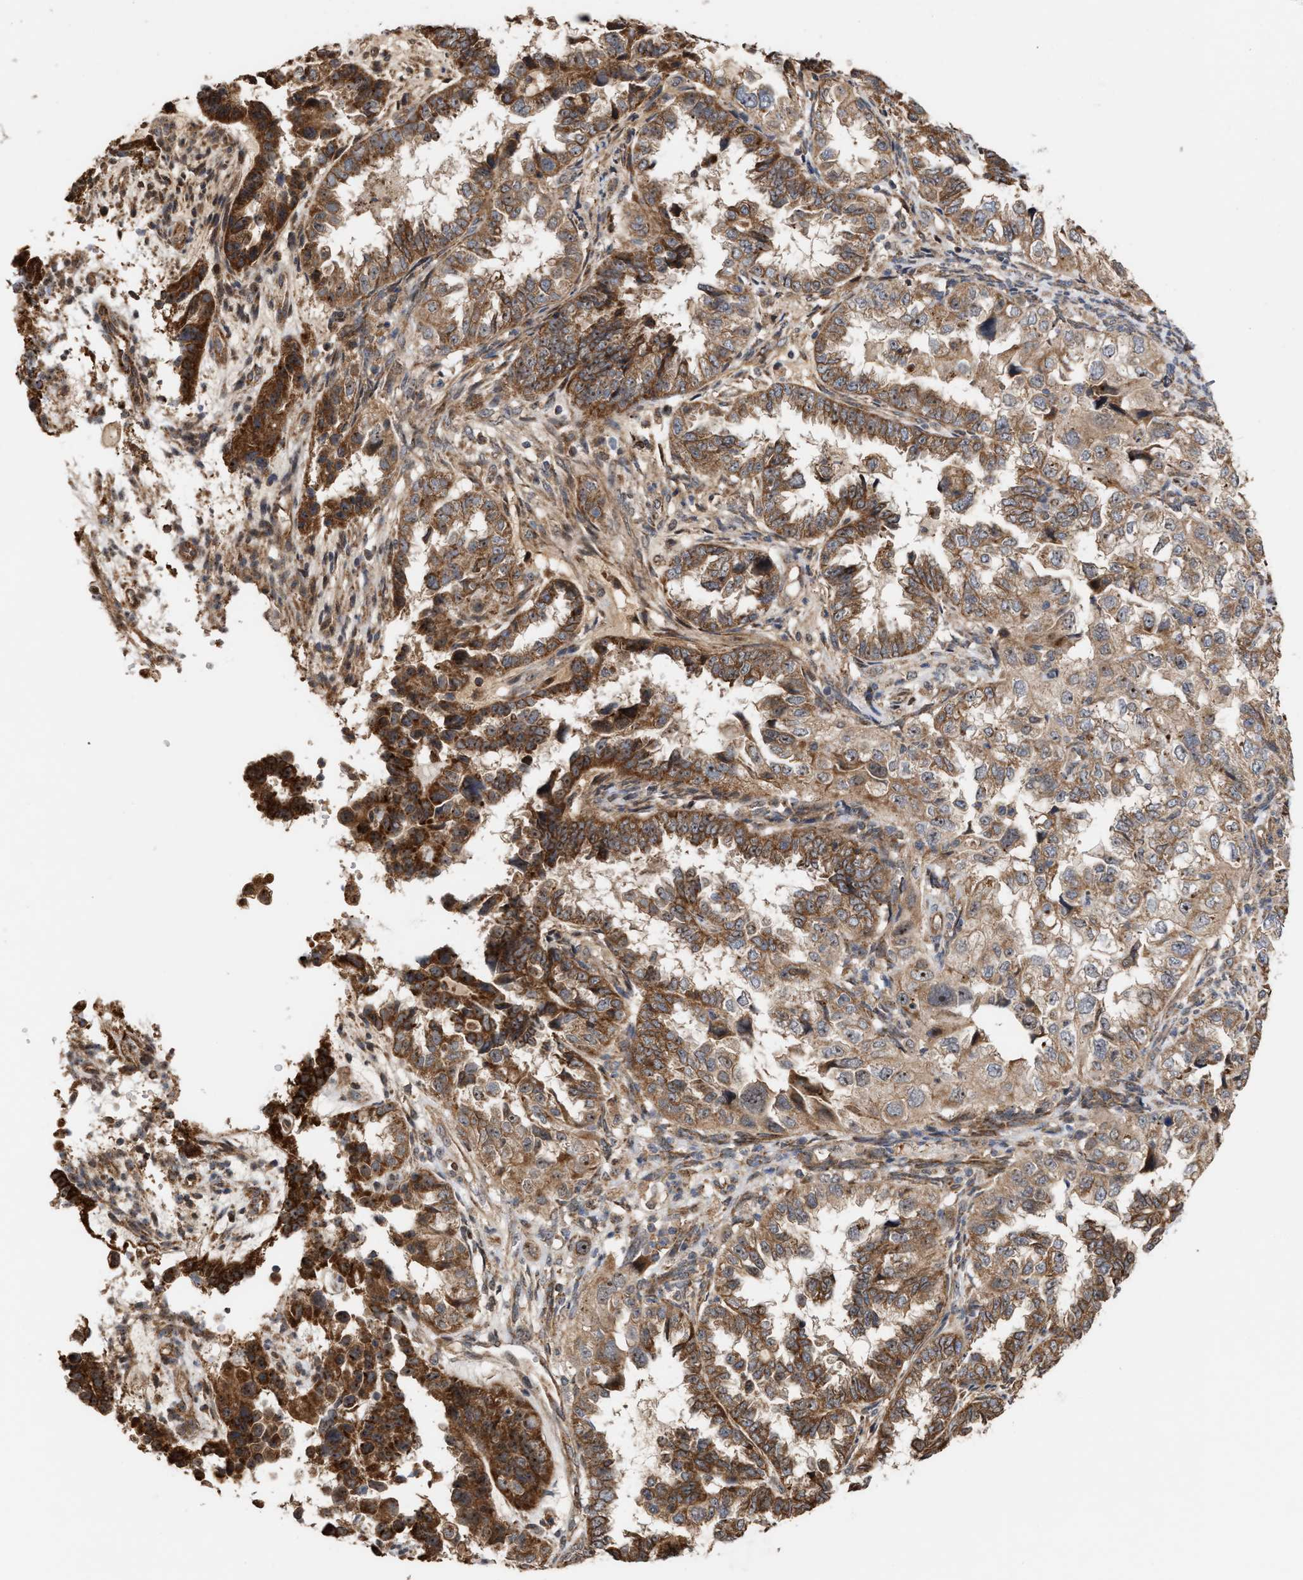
{"staining": {"intensity": "moderate", "quantity": ">75%", "location": "cytoplasmic/membranous,nuclear"}, "tissue": "endometrial cancer", "cell_type": "Tumor cells", "image_type": "cancer", "snomed": [{"axis": "morphology", "description": "Adenocarcinoma, NOS"}, {"axis": "topography", "description": "Endometrium"}], "caption": "Adenocarcinoma (endometrial) stained with a protein marker displays moderate staining in tumor cells.", "gene": "EXOSC2", "patient": {"sex": "female", "age": 85}}